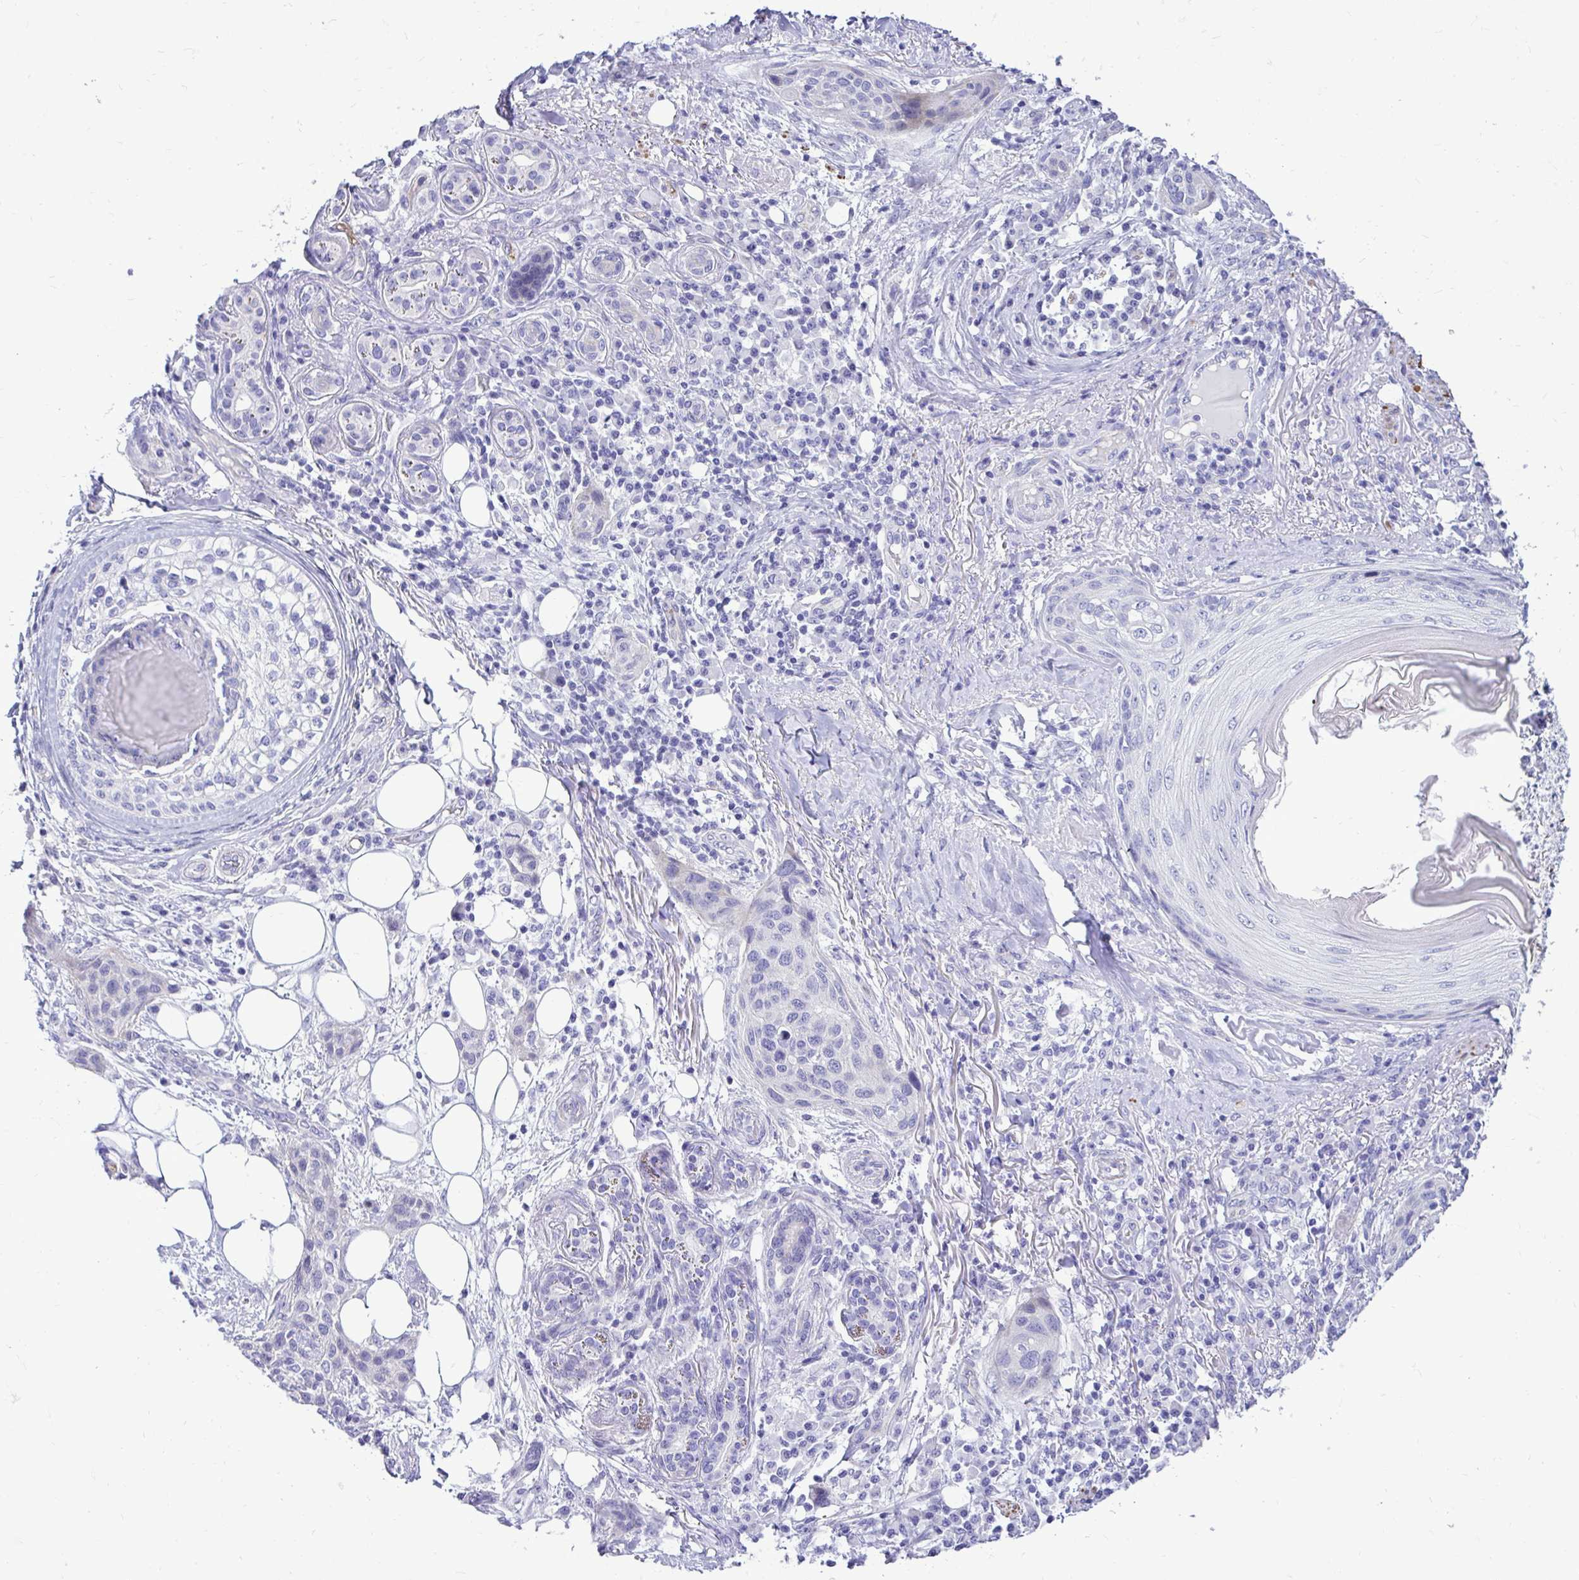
{"staining": {"intensity": "negative", "quantity": "none", "location": "none"}, "tissue": "skin cancer", "cell_type": "Tumor cells", "image_type": "cancer", "snomed": [{"axis": "morphology", "description": "Squamous cell carcinoma, NOS"}, {"axis": "topography", "description": "Skin"}], "caption": "Squamous cell carcinoma (skin) stained for a protein using immunohistochemistry reveals no expression tumor cells.", "gene": "ABCG2", "patient": {"sex": "female", "age": 87}}